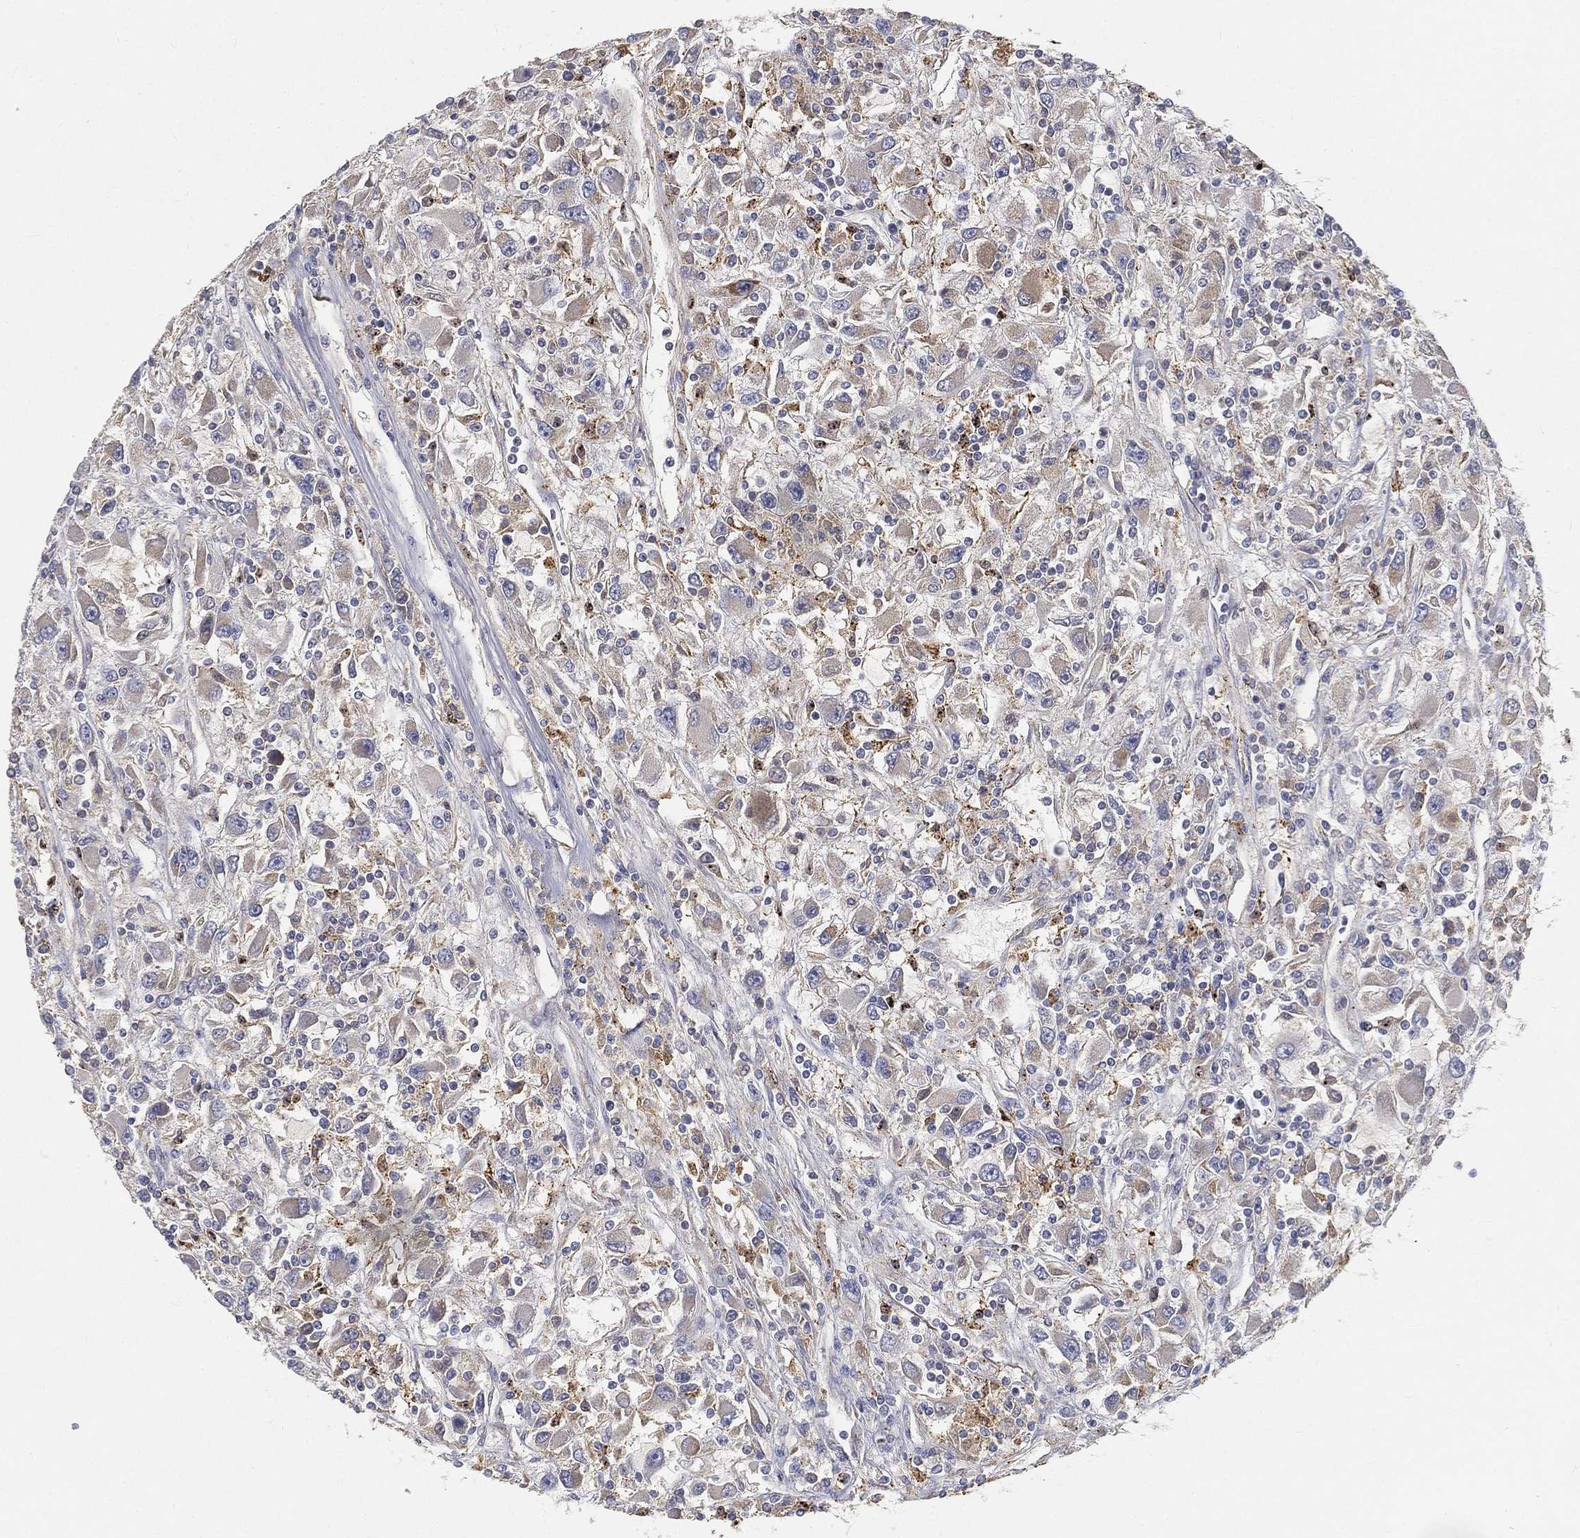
{"staining": {"intensity": "weak", "quantity": "<25%", "location": "cytoplasmic/membranous"}, "tissue": "renal cancer", "cell_type": "Tumor cells", "image_type": "cancer", "snomed": [{"axis": "morphology", "description": "Adenocarcinoma, NOS"}, {"axis": "topography", "description": "Kidney"}], "caption": "There is no significant positivity in tumor cells of adenocarcinoma (renal). The staining was performed using DAB (3,3'-diaminobenzidine) to visualize the protein expression in brown, while the nuclei were stained in blue with hematoxylin (Magnification: 20x).", "gene": "CTSL", "patient": {"sex": "female", "age": 67}}